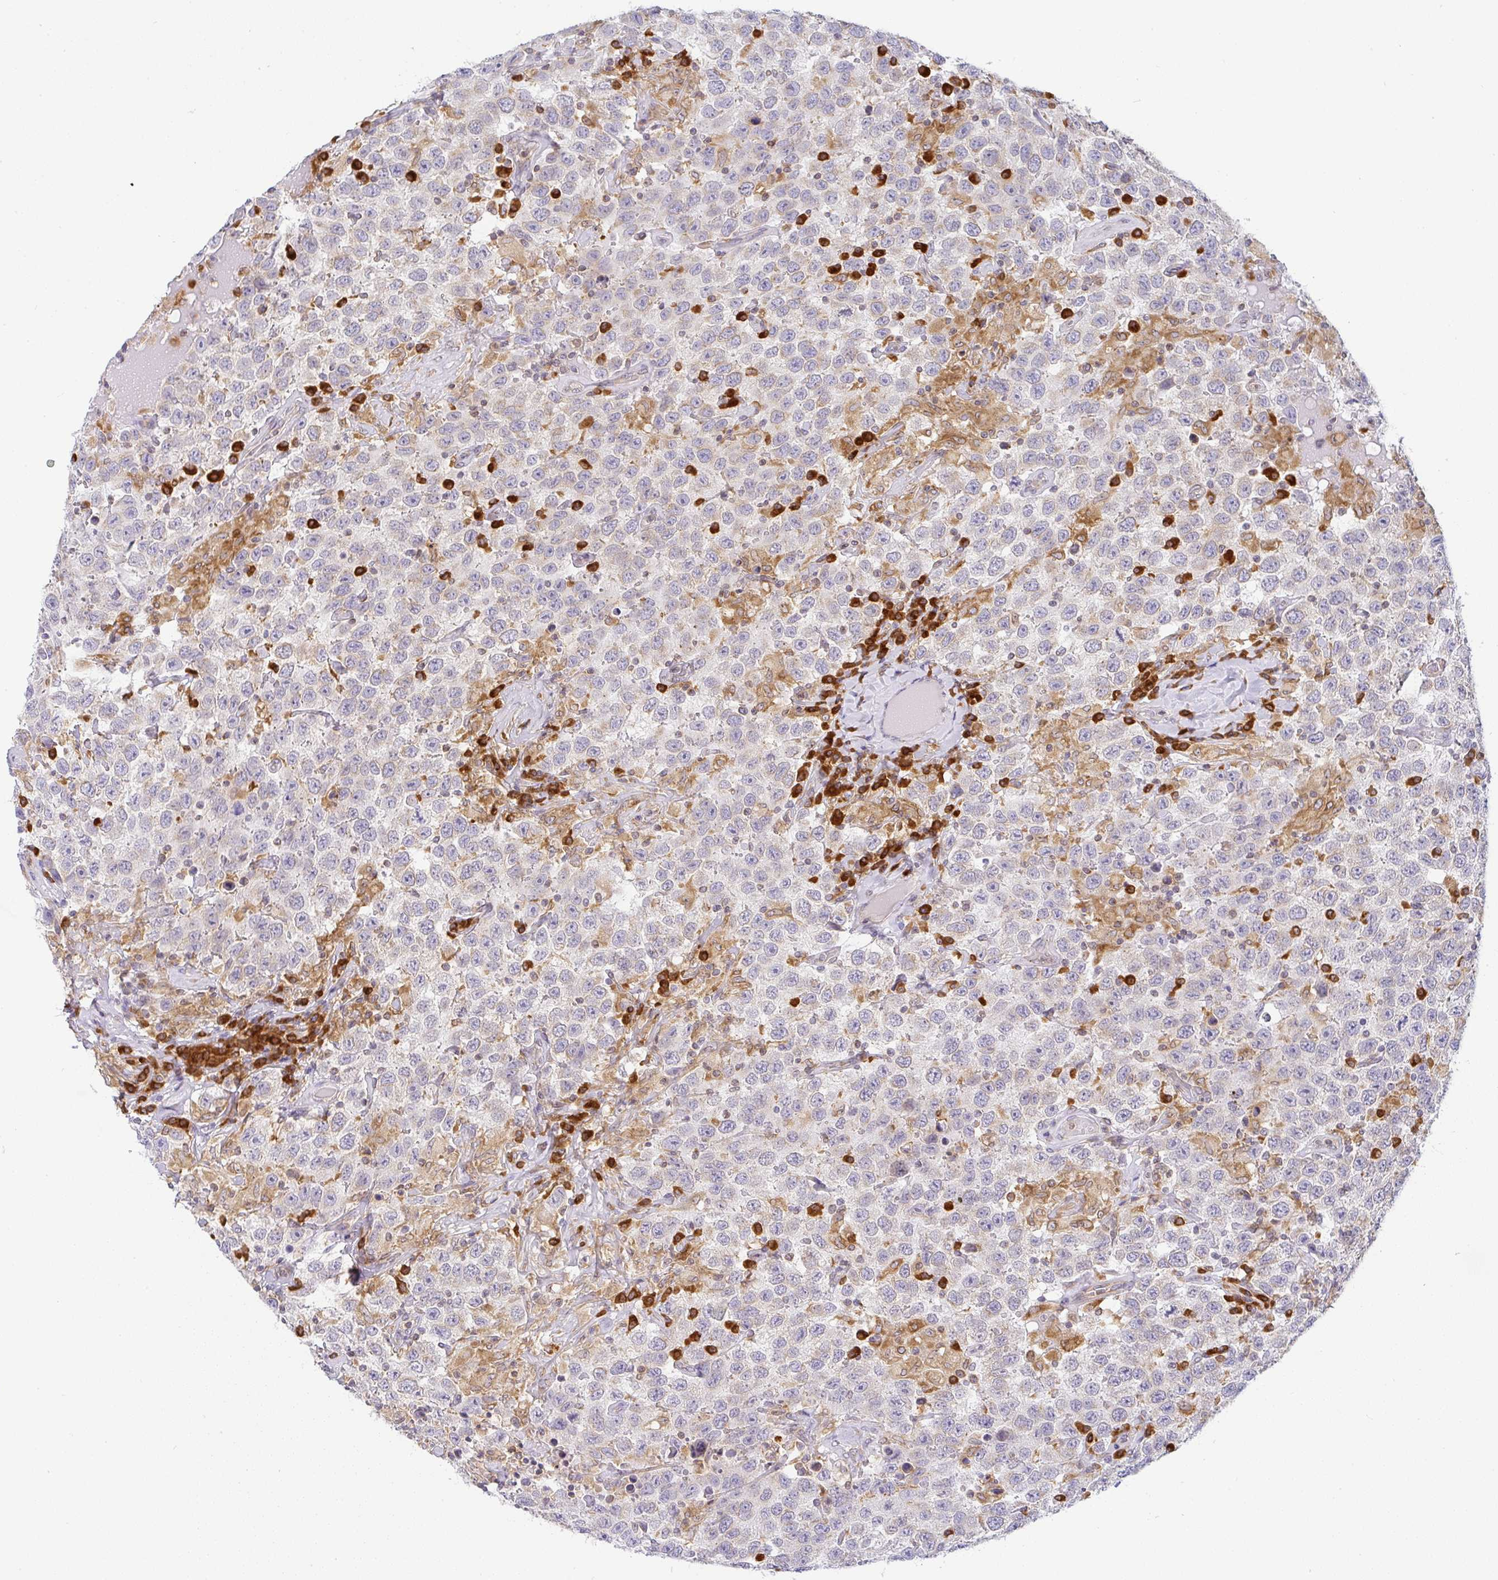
{"staining": {"intensity": "negative", "quantity": "none", "location": "none"}, "tissue": "testis cancer", "cell_type": "Tumor cells", "image_type": "cancer", "snomed": [{"axis": "morphology", "description": "Seminoma, NOS"}, {"axis": "topography", "description": "Testis"}], "caption": "This micrograph is of seminoma (testis) stained with immunohistochemistry (IHC) to label a protein in brown with the nuclei are counter-stained blue. There is no expression in tumor cells.", "gene": "DERL2", "patient": {"sex": "male", "age": 41}}